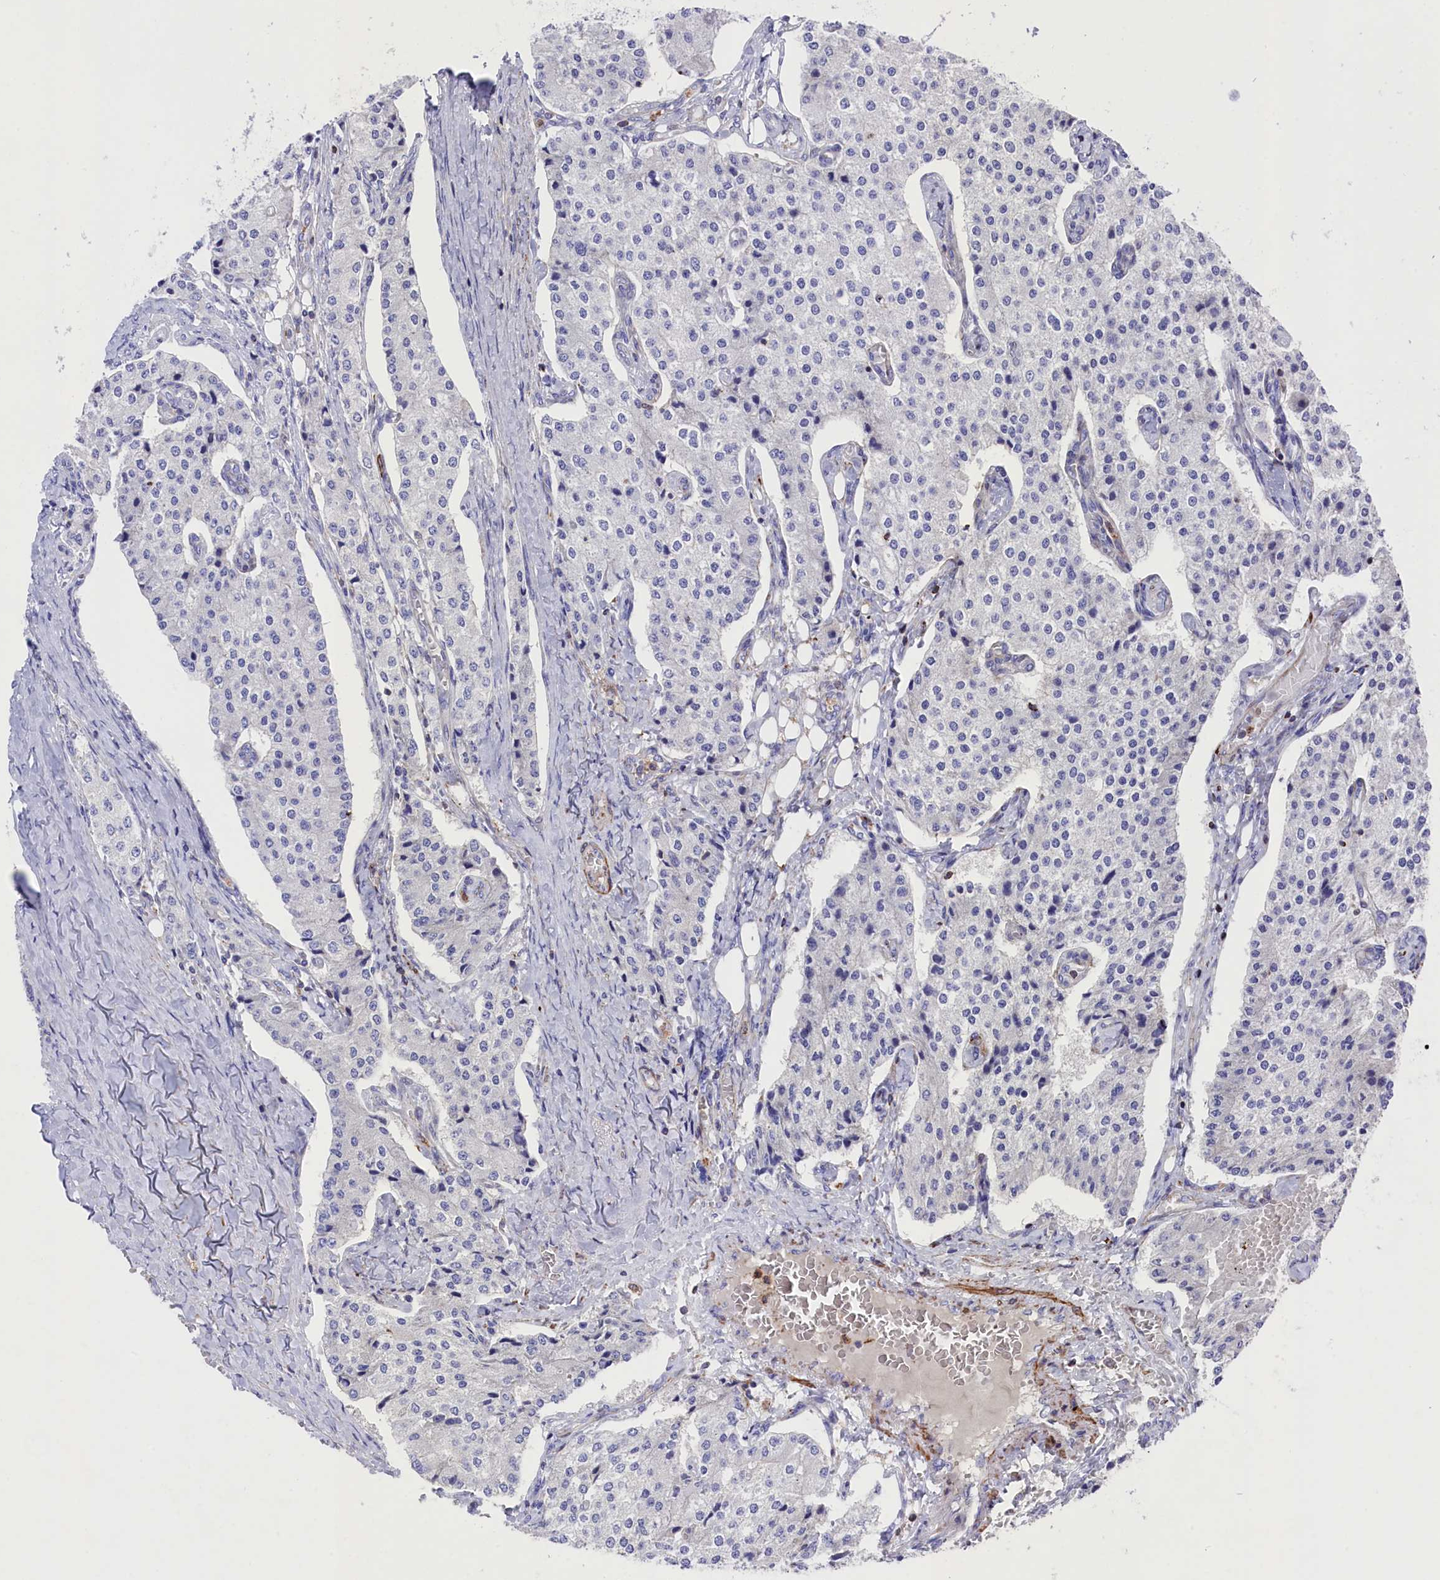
{"staining": {"intensity": "negative", "quantity": "none", "location": "none"}, "tissue": "carcinoid", "cell_type": "Tumor cells", "image_type": "cancer", "snomed": [{"axis": "morphology", "description": "Carcinoid, malignant, NOS"}, {"axis": "topography", "description": "Colon"}], "caption": "There is no significant expression in tumor cells of malignant carcinoid.", "gene": "RAPSN", "patient": {"sex": "female", "age": 52}}